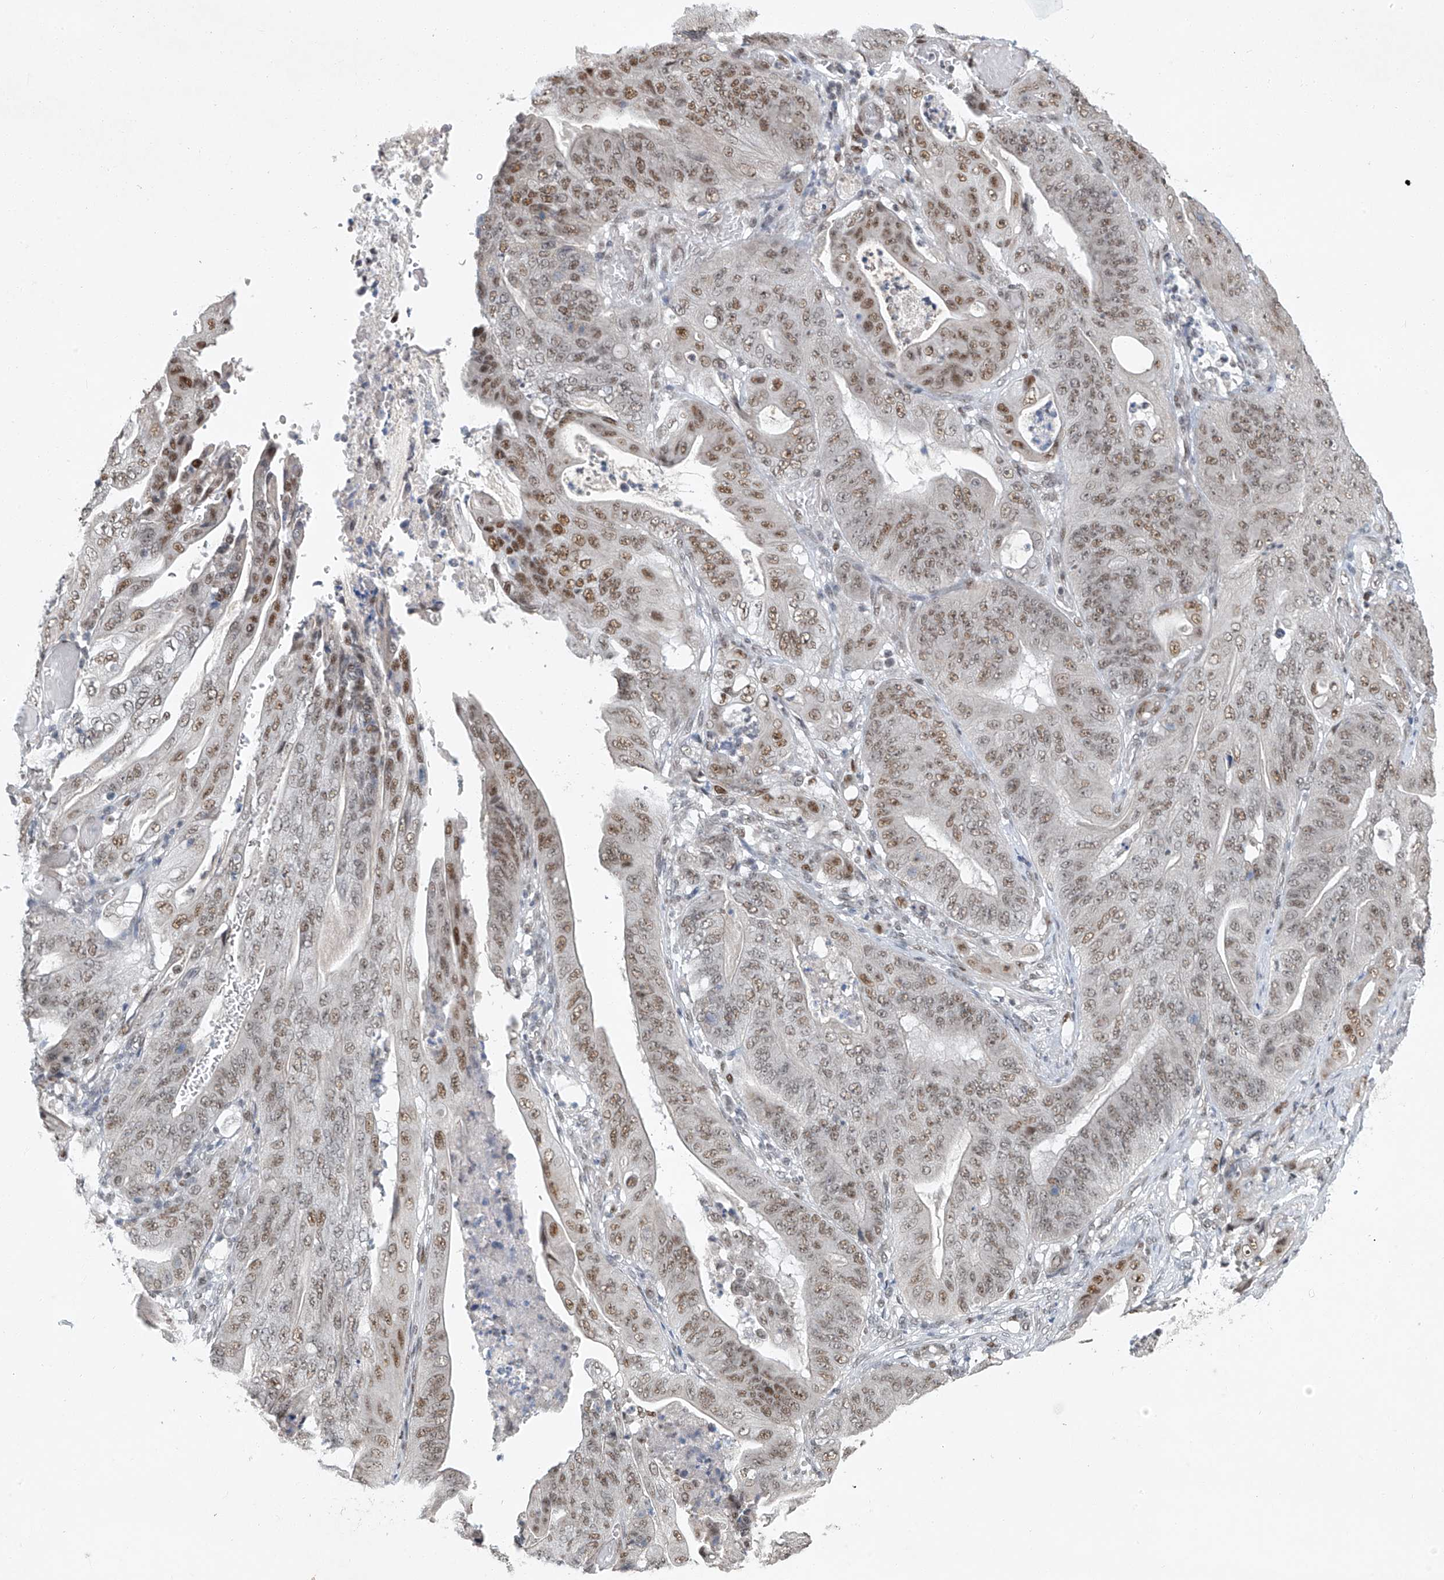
{"staining": {"intensity": "moderate", "quantity": ">75%", "location": "nuclear"}, "tissue": "stomach cancer", "cell_type": "Tumor cells", "image_type": "cancer", "snomed": [{"axis": "morphology", "description": "Adenocarcinoma, NOS"}, {"axis": "topography", "description": "Stomach"}], "caption": "Immunohistochemistry (DAB) staining of adenocarcinoma (stomach) exhibits moderate nuclear protein staining in about >75% of tumor cells. The protein of interest is shown in brown color, while the nuclei are stained blue.", "gene": "TAF8", "patient": {"sex": "female", "age": 73}}